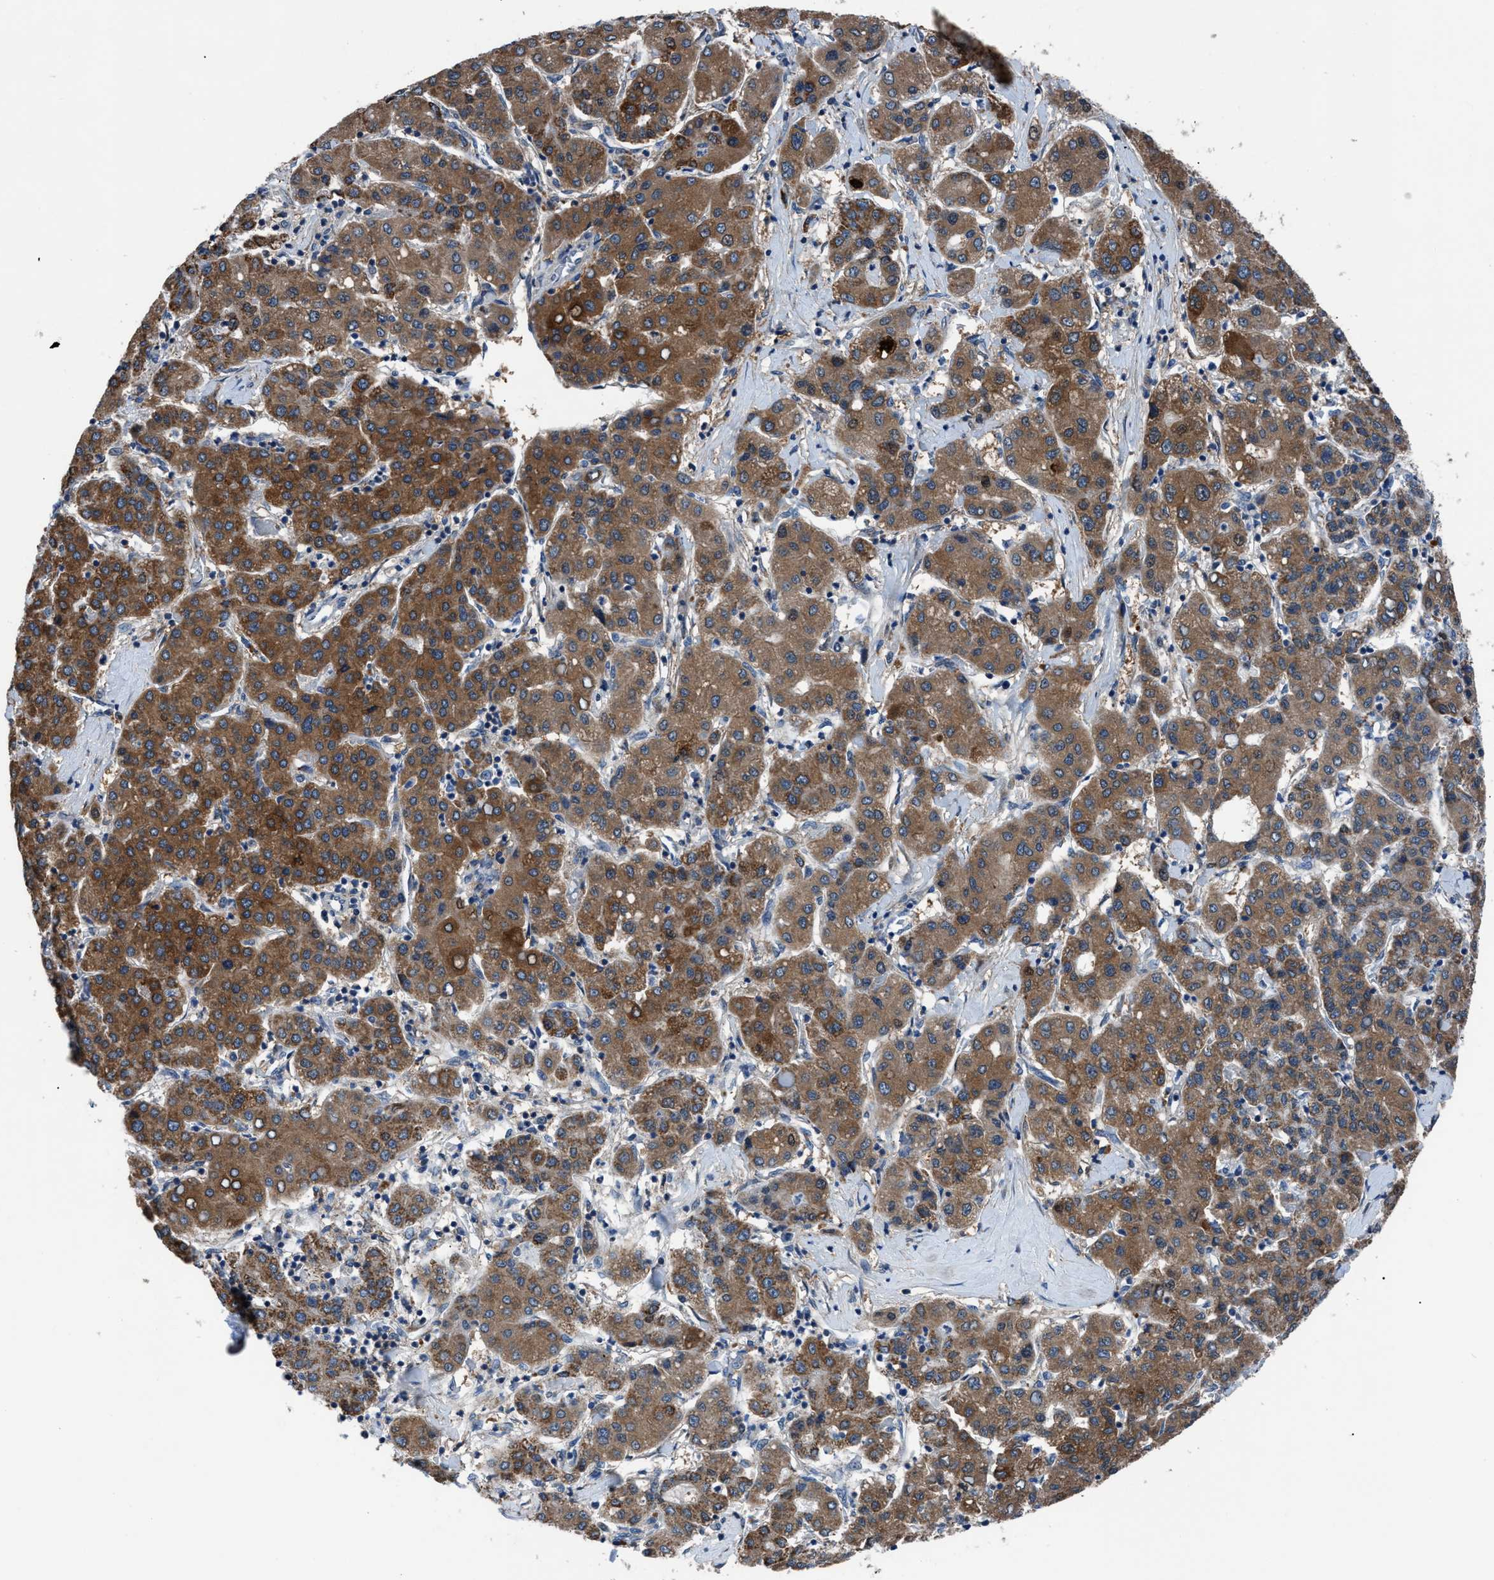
{"staining": {"intensity": "moderate", "quantity": ">75%", "location": "cytoplasmic/membranous"}, "tissue": "liver cancer", "cell_type": "Tumor cells", "image_type": "cancer", "snomed": [{"axis": "morphology", "description": "Carcinoma, Hepatocellular, NOS"}, {"axis": "topography", "description": "Liver"}], "caption": "Liver cancer tissue displays moderate cytoplasmic/membranous staining in about >75% of tumor cells, visualized by immunohistochemistry.", "gene": "TMEM45B", "patient": {"sex": "male", "age": 65}}